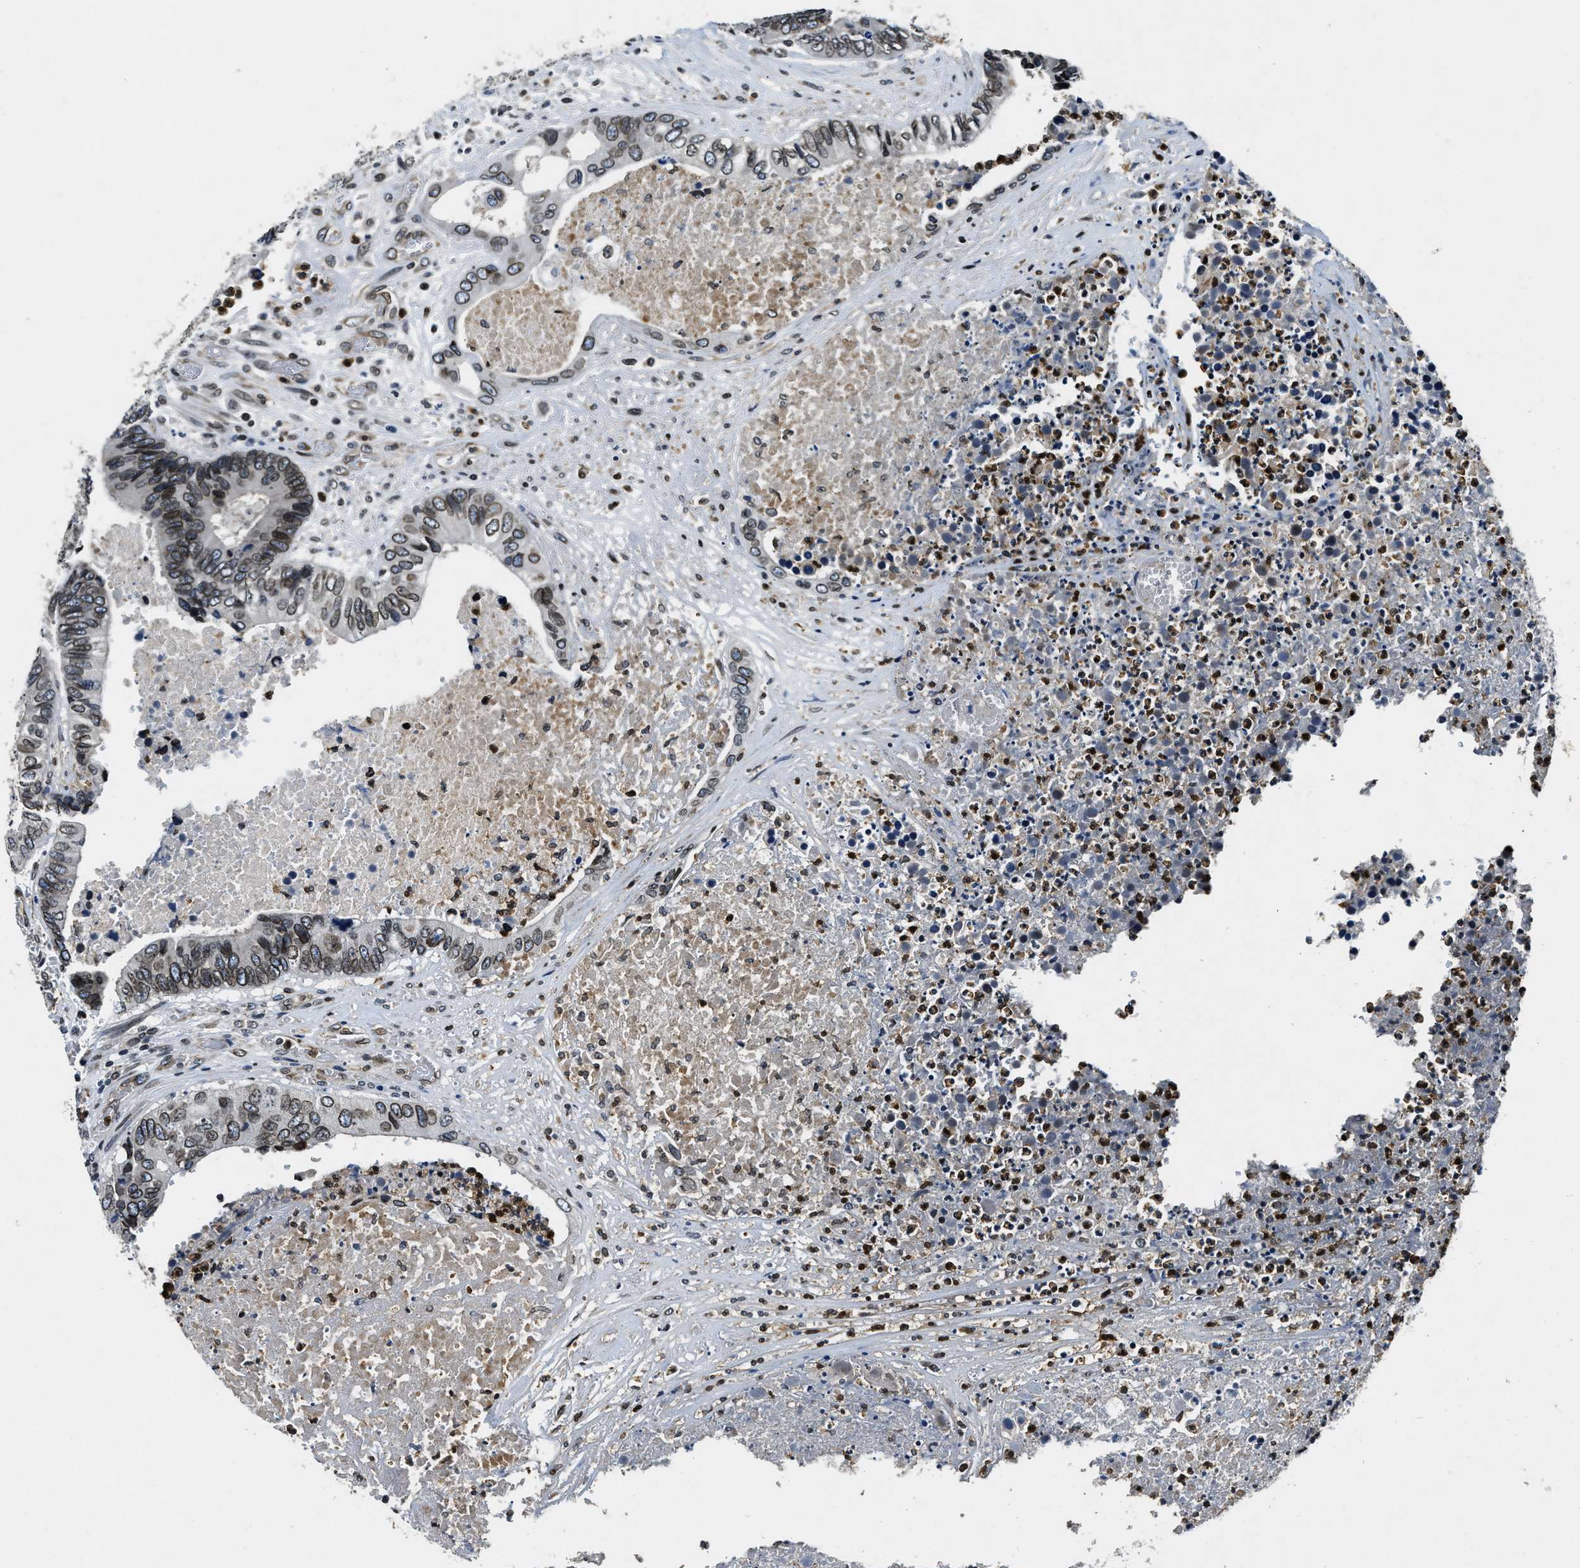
{"staining": {"intensity": "moderate", "quantity": ">75%", "location": "cytoplasmic/membranous,nuclear"}, "tissue": "colorectal cancer", "cell_type": "Tumor cells", "image_type": "cancer", "snomed": [{"axis": "morphology", "description": "Adenocarcinoma, NOS"}, {"axis": "topography", "description": "Rectum"}], "caption": "Immunohistochemistry (DAB (3,3'-diaminobenzidine)) staining of human colorectal adenocarcinoma demonstrates moderate cytoplasmic/membranous and nuclear protein positivity in approximately >75% of tumor cells. Using DAB (3,3'-diaminobenzidine) (brown) and hematoxylin (blue) stains, captured at high magnification using brightfield microscopy.", "gene": "ZC3HC1", "patient": {"sex": "male", "age": 55}}